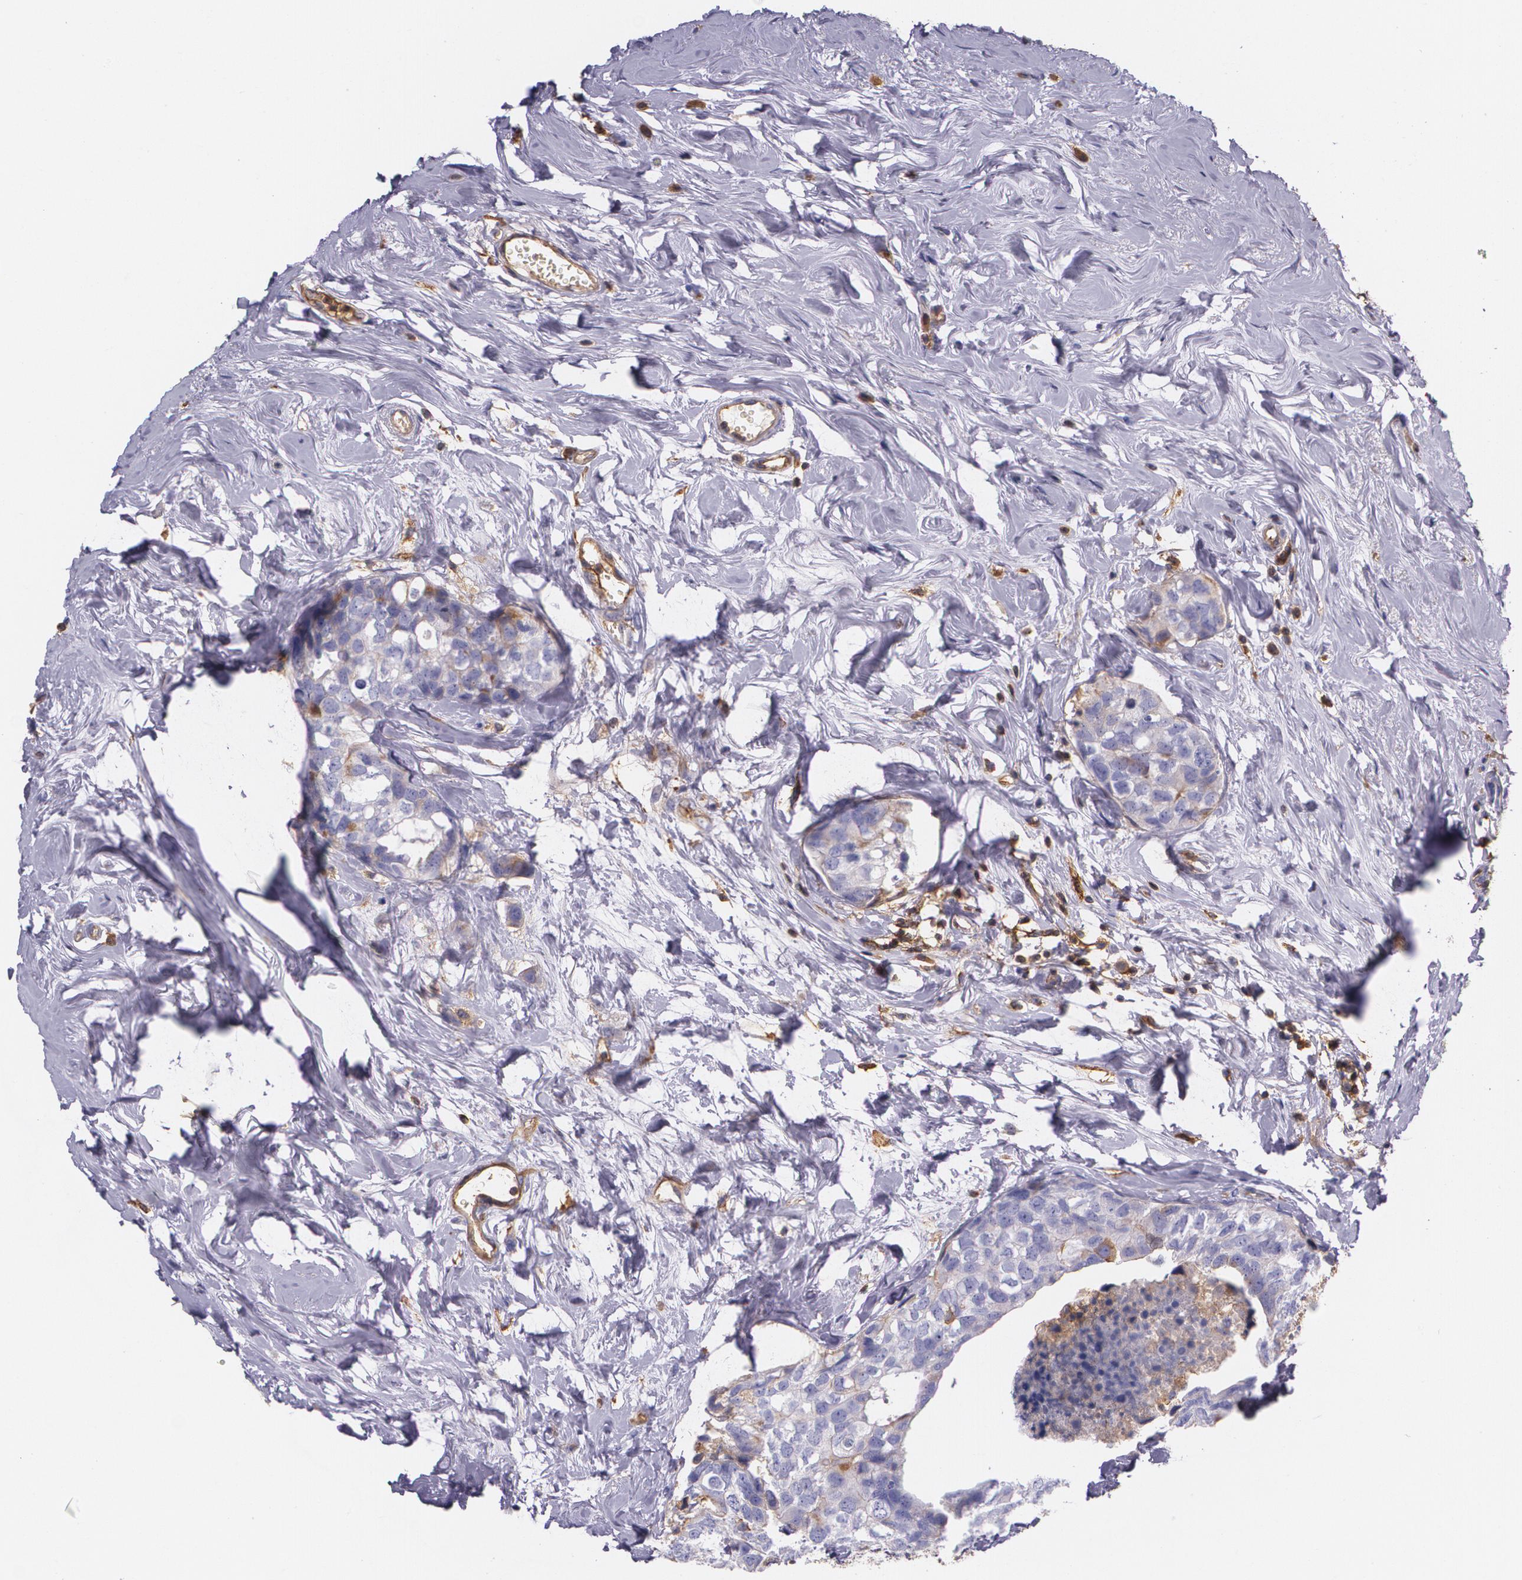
{"staining": {"intensity": "weak", "quantity": "<25%", "location": "cytoplasmic/membranous"}, "tissue": "breast cancer", "cell_type": "Tumor cells", "image_type": "cancer", "snomed": [{"axis": "morphology", "description": "Normal tissue, NOS"}, {"axis": "morphology", "description": "Duct carcinoma"}, {"axis": "topography", "description": "Breast"}], "caption": "Immunohistochemistry of human breast cancer (invasive ductal carcinoma) demonstrates no staining in tumor cells.", "gene": "B2M", "patient": {"sex": "female", "age": 50}}